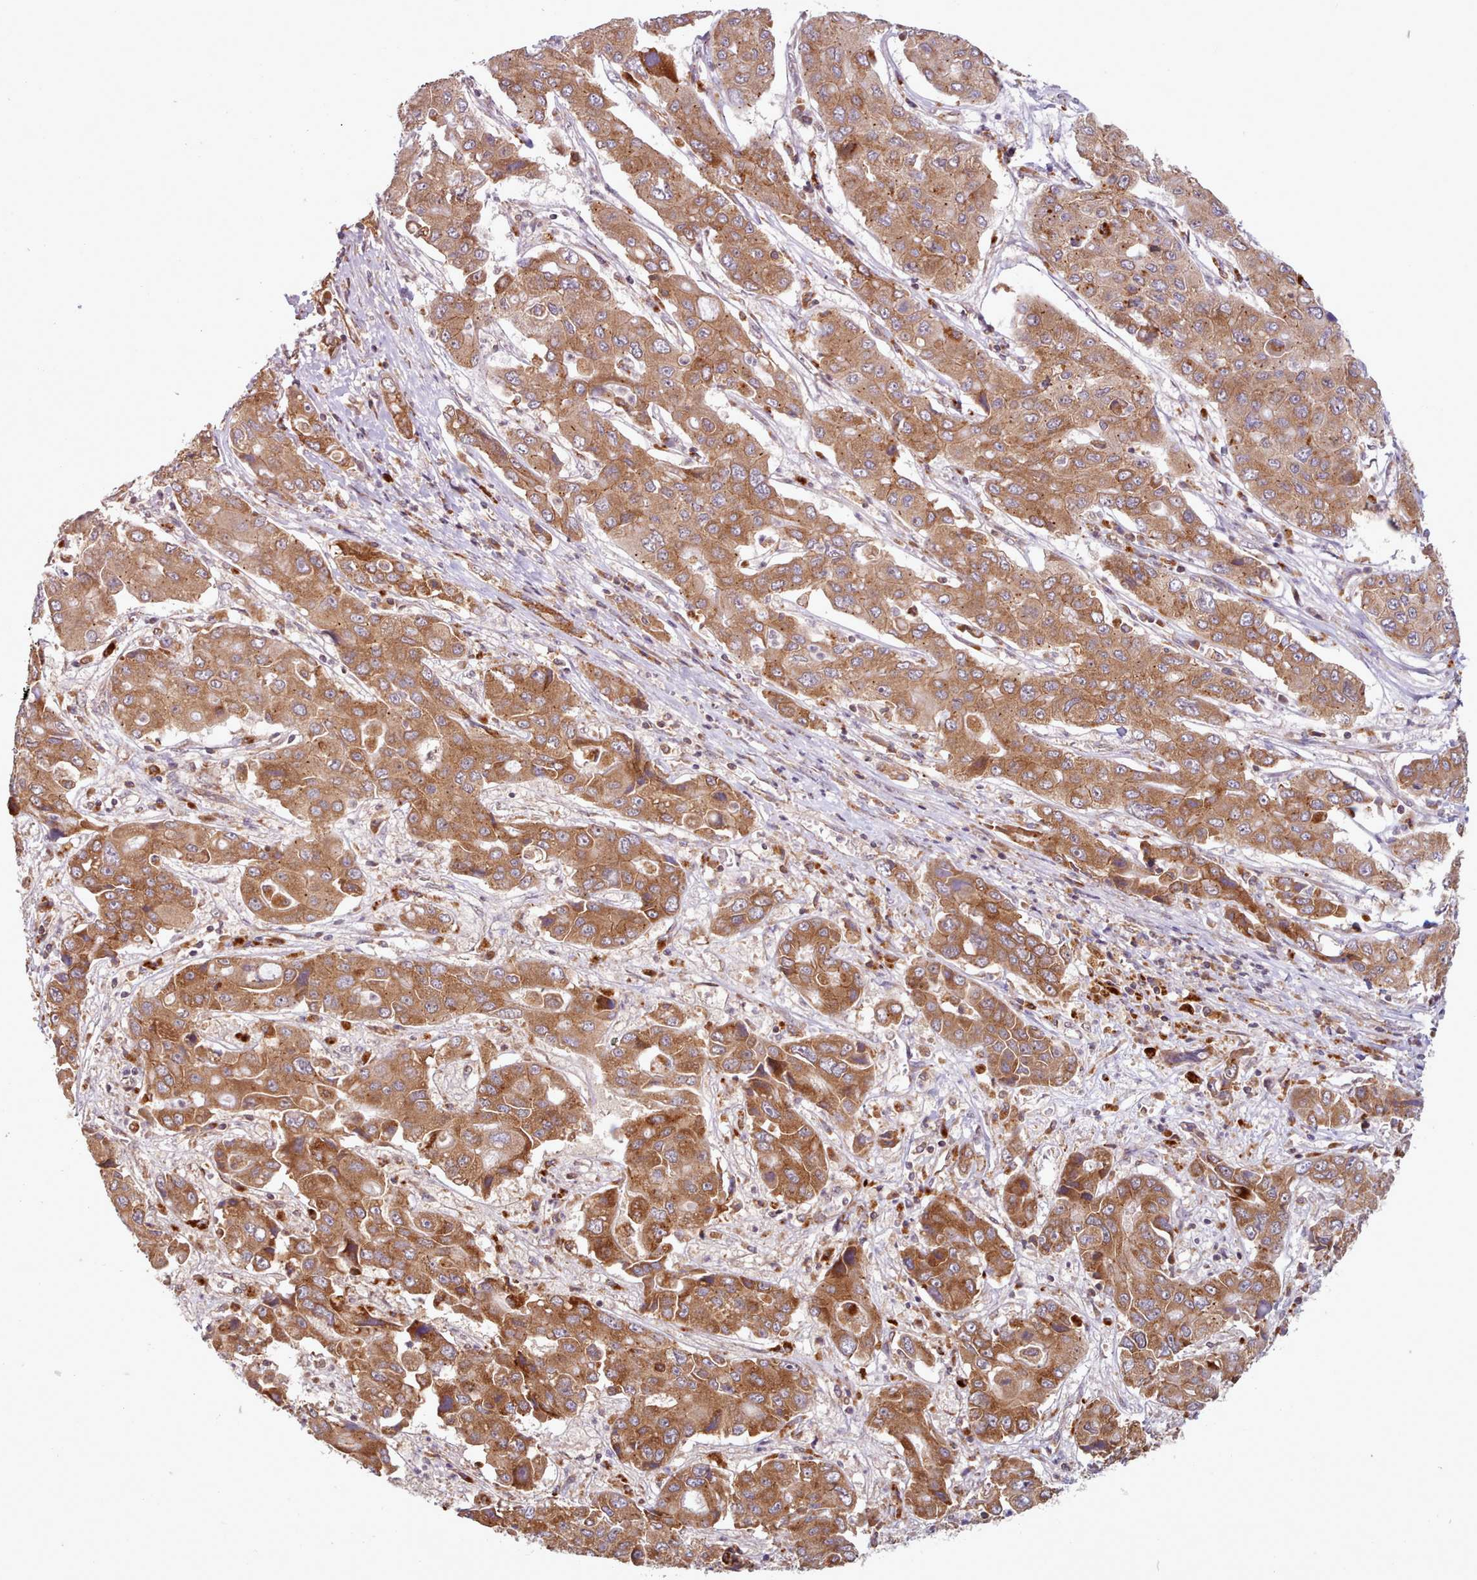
{"staining": {"intensity": "moderate", "quantity": ">75%", "location": "cytoplasmic/membranous"}, "tissue": "liver cancer", "cell_type": "Tumor cells", "image_type": "cancer", "snomed": [{"axis": "morphology", "description": "Cholangiocarcinoma"}, {"axis": "topography", "description": "Liver"}], "caption": "Liver cancer stained with a brown dye demonstrates moderate cytoplasmic/membranous positive expression in about >75% of tumor cells.", "gene": "CRYBG1", "patient": {"sex": "male", "age": 67}}